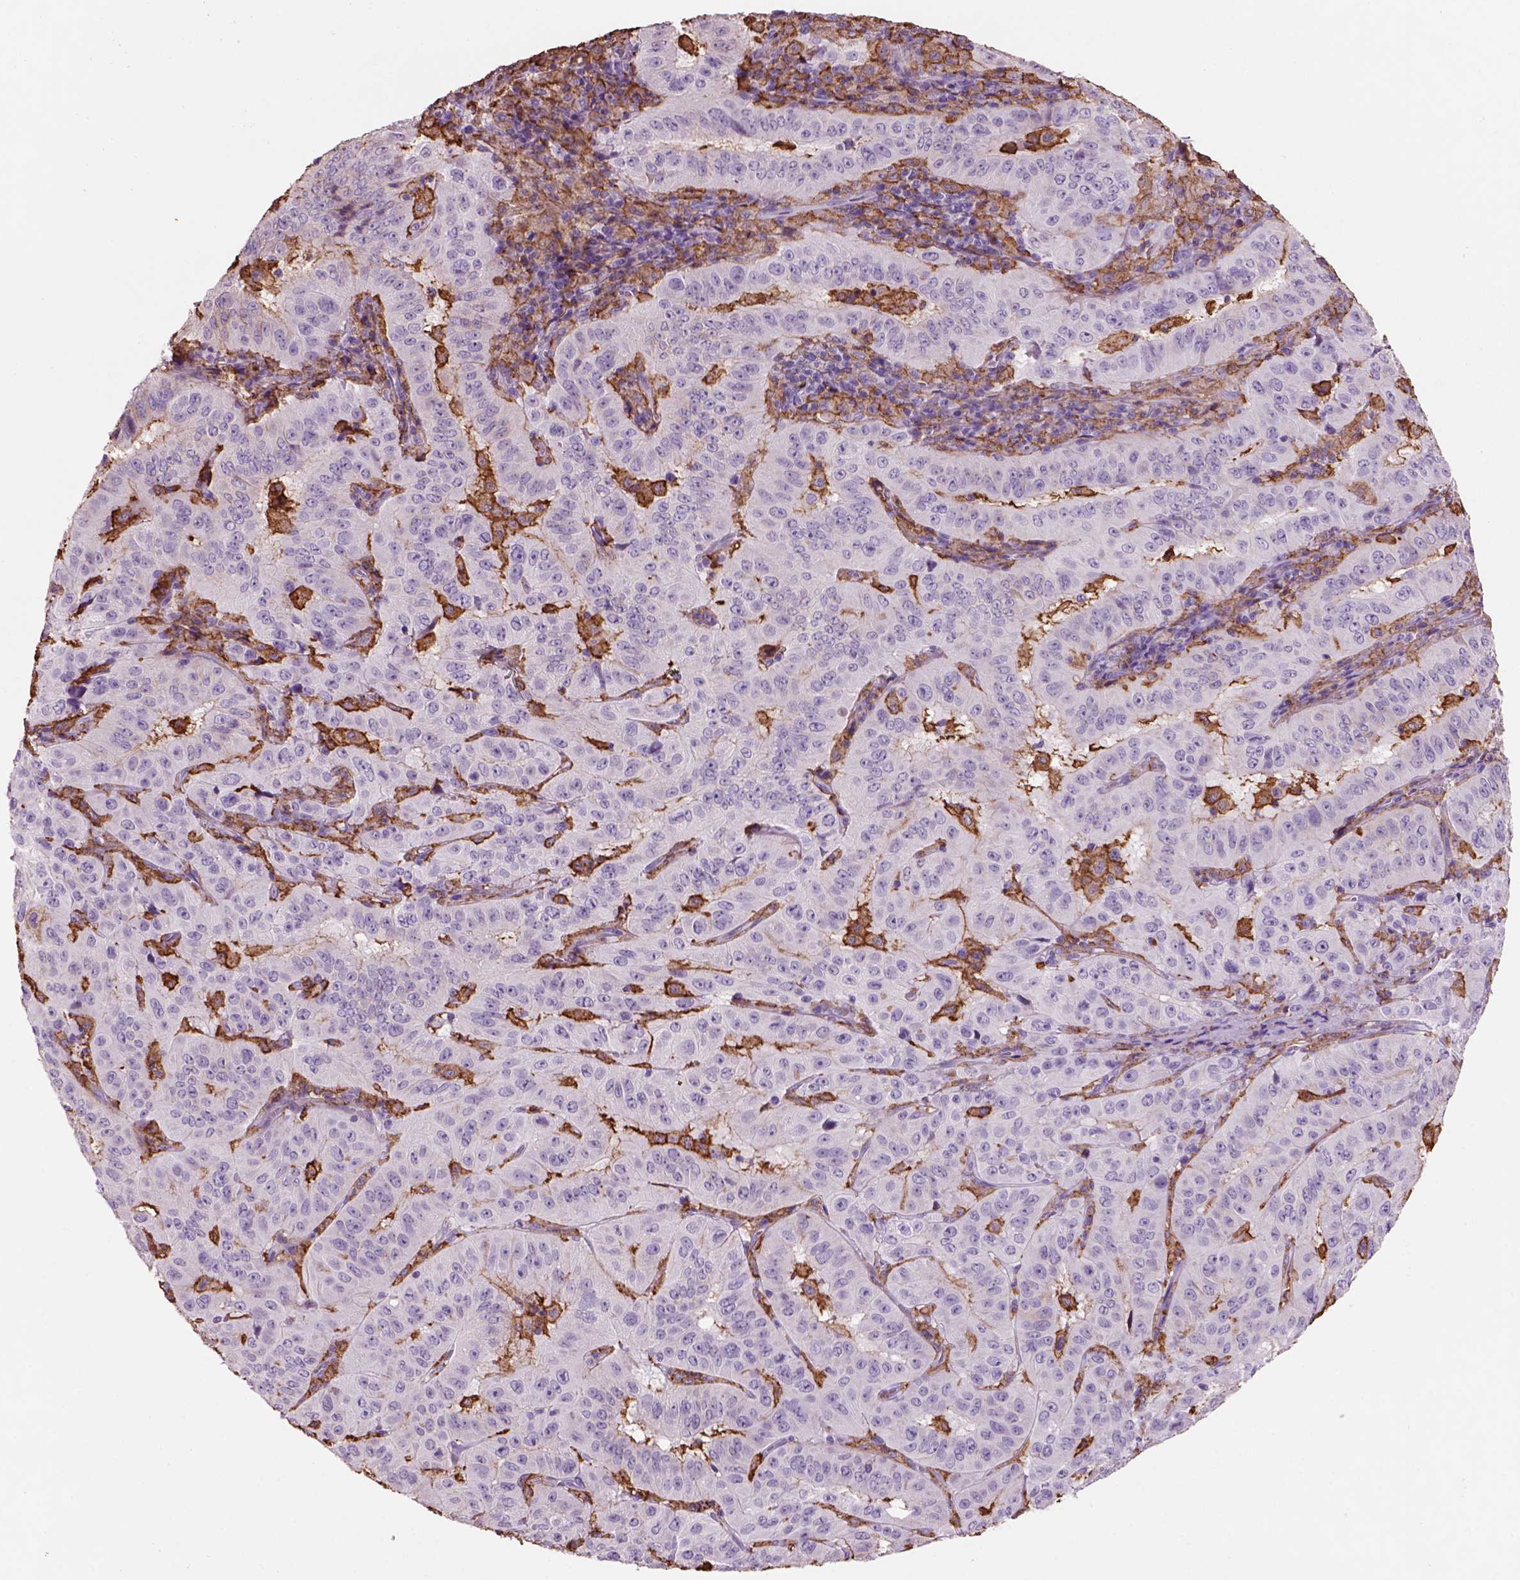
{"staining": {"intensity": "negative", "quantity": "none", "location": "none"}, "tissue": "pancreatic cancer", "cell_type": "Tumor cells", "image_type": "cancer", "snomed": [{"axis": "morphology", "description": "Adenocarcinoma, NOS"}, {"axis": "topography", "description": "Pancreas"}], "caption": "Photomicrograph shows no protein expression in tumor cells of adenocarcinoma (pancreatic) tissue. (Stains: DAB (3,3'-diaminobenzidine) immunohistochemistry (IHC) with hematoxylin counter stain, Microscopy: brightfield microscopy at high magnification).", "gene": "CD14", "patient": {"sex": "male", "age": 63}}